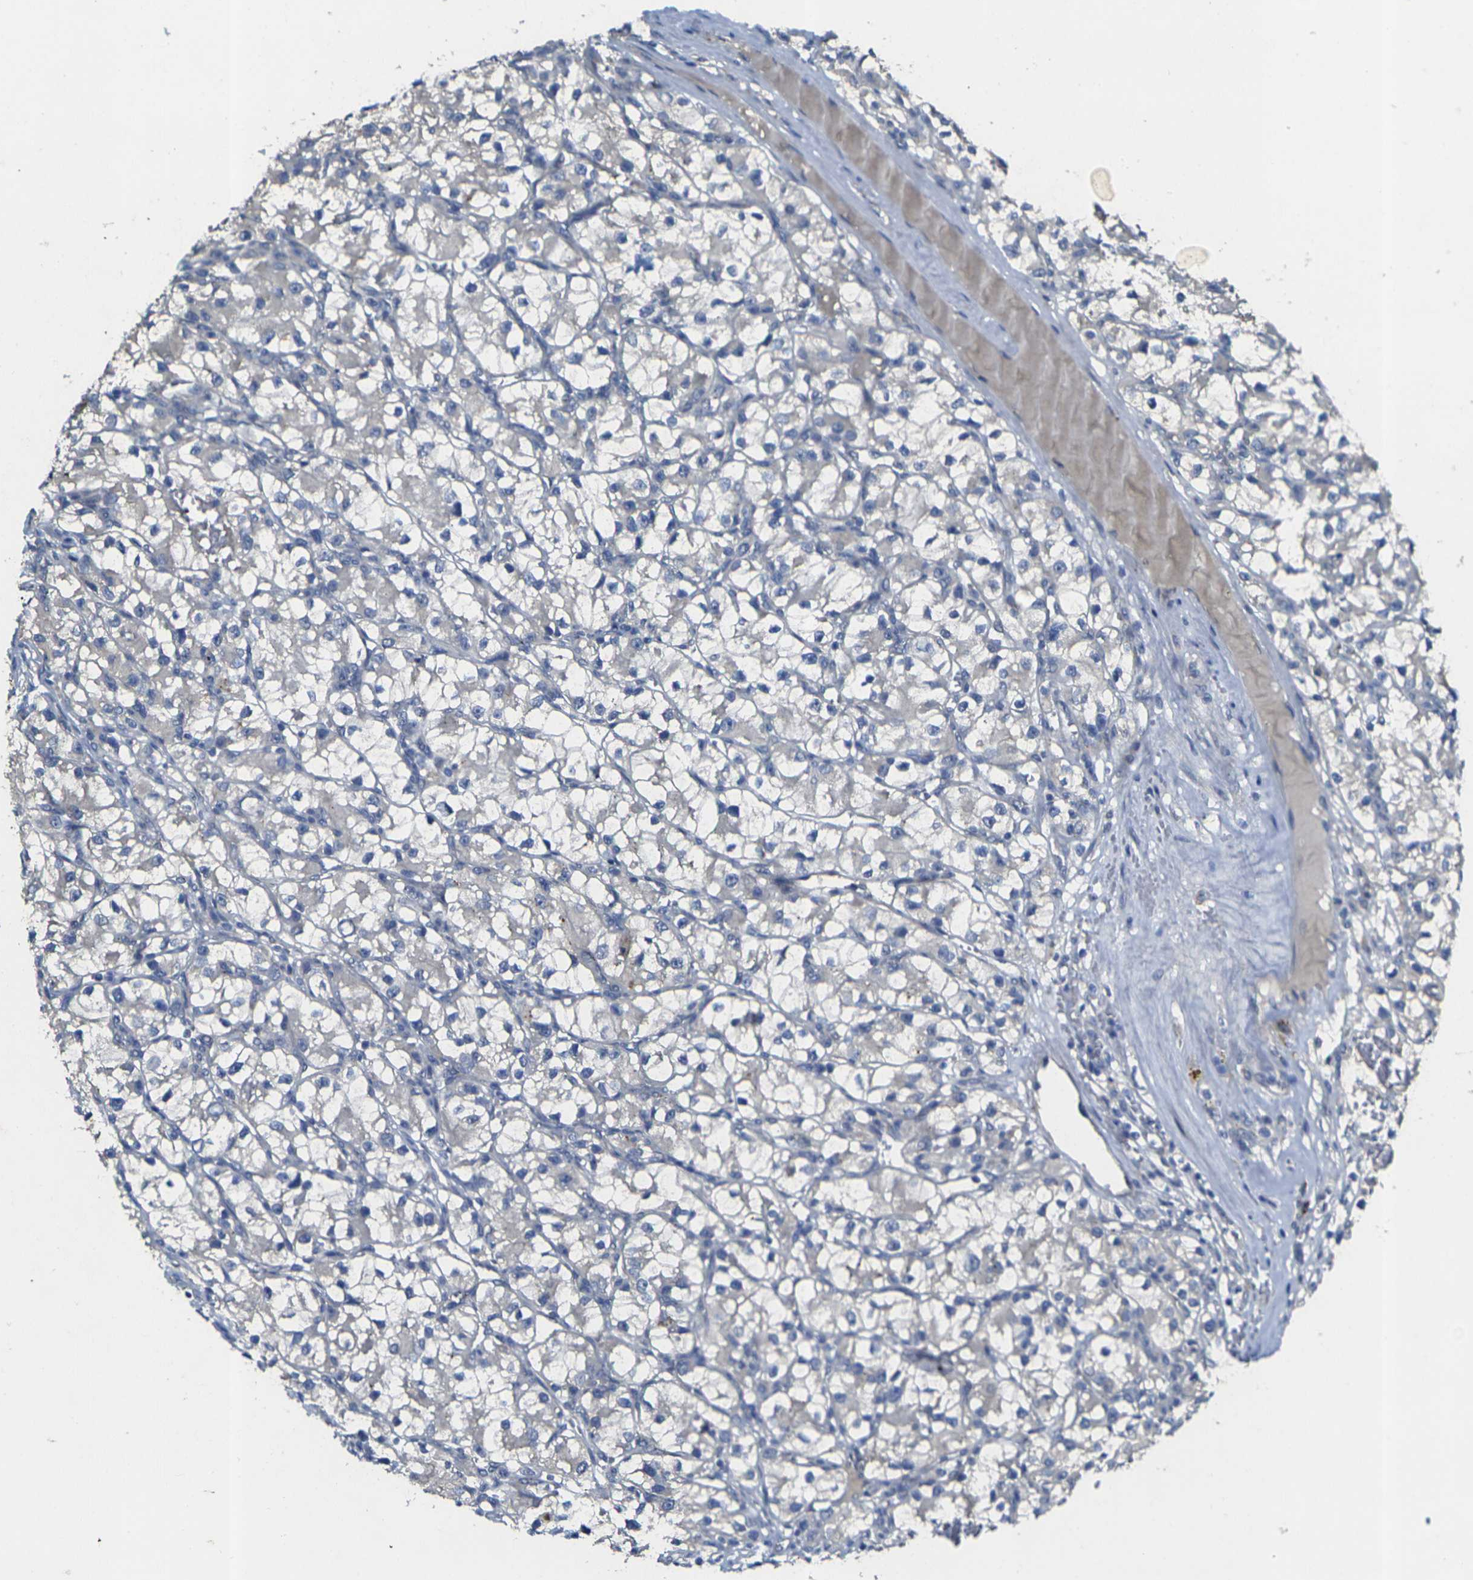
{"staining": {"intensity": "negative", "quantity": "none", "location": "none"}, "tissue": "renal cancer", "cell_type": "Tumor cells", "image_type": "cancer", "snomed": [{"axis": "morphology", "description": "Adenocarcinoma, NOS"}, {"axis": "topography", "description": "Kidney"}], "caption": "Human adenocarcinoma (renal) stained for a protein using immunohistochemistry (IHC) reveals no positivity in tumor cells.", "gene": "GNA12", "patient": {"sex": "female", "age": 57}}